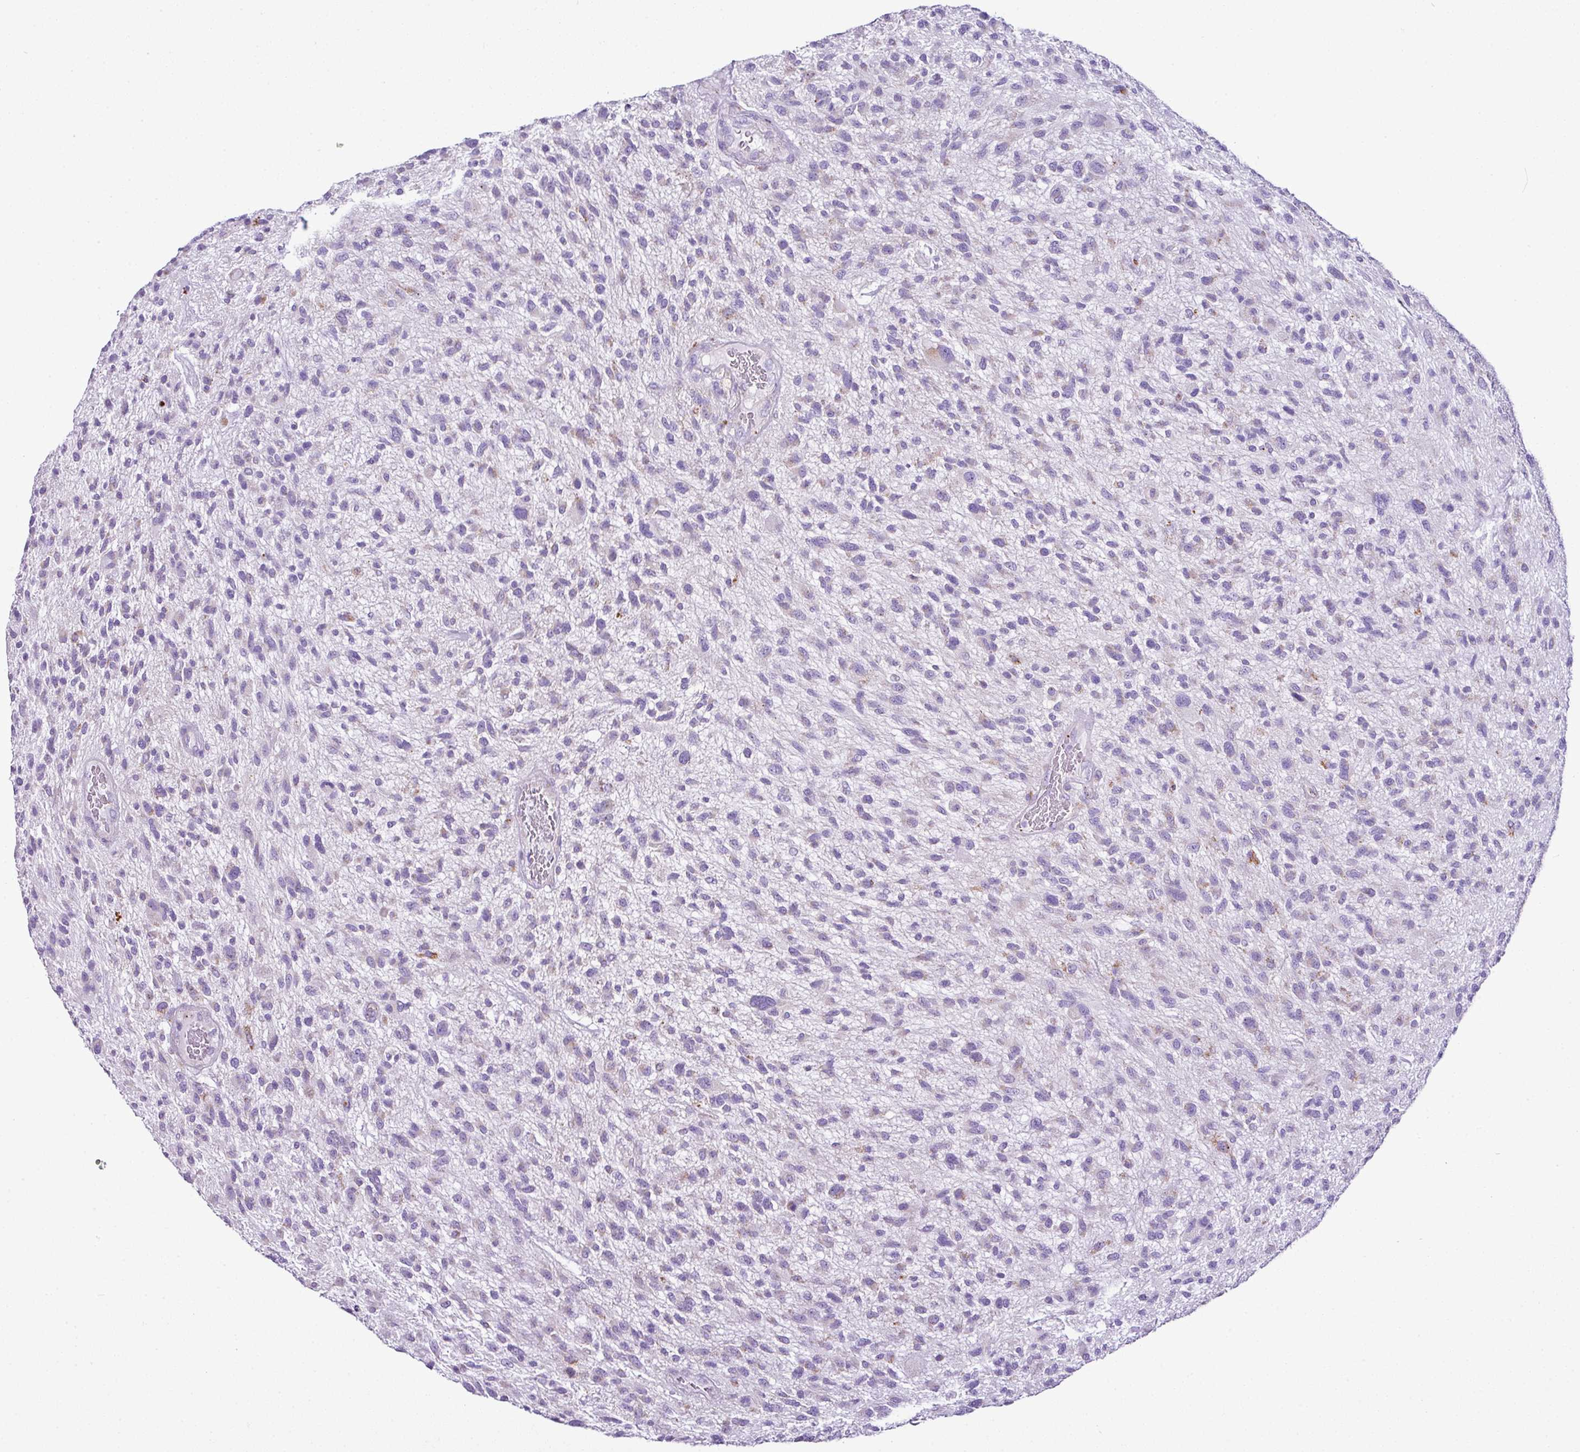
{"staining": {"intensity": "negative", "quantity": "none", "location": "none"}, "tissue": "glioma", "cell_type": "Tumor cells", "image_type": "cancer", "snomed": [{"axis": "morphology", "description": "Glioma, malignant, High grade"}, {"axis": "topography", "description": "Brain"}], "caption": "The micrograph displays no significant expression in tumor cells of high-grade glioma (malignant).", "gene": "PGAP4", "patient": {"sex": "male", "age": 47}}